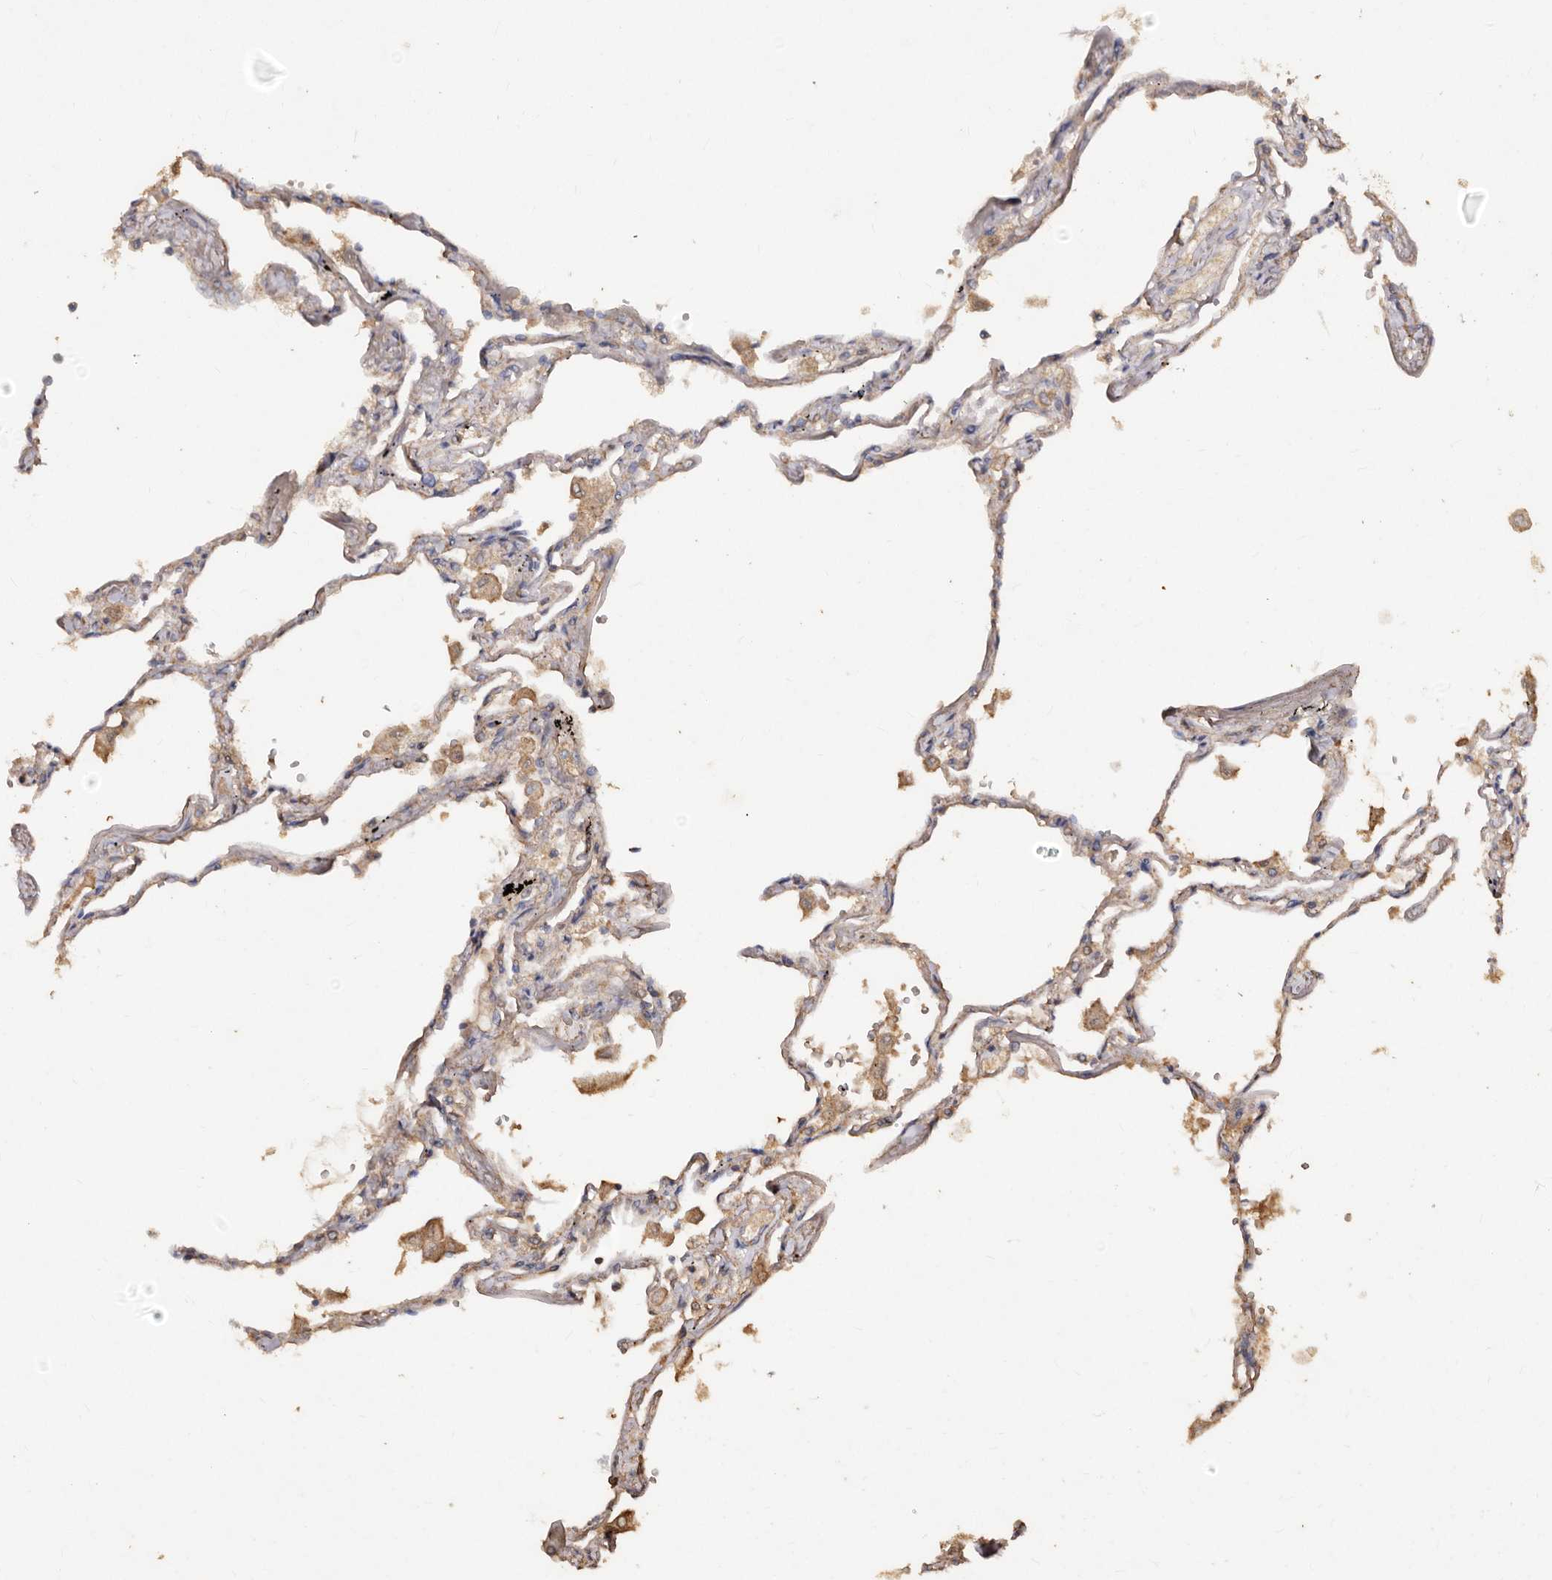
{"staining": {"intensity": "weak", "quantity": "<25%", "location": "cytoplasmic/membranous"}, "tissue": "lung", "cell_type": "Alveolar cells", "image_type": "normal", "snomed": [{"axis": "morphology", "description": "Normal tissue, NOS"}, {"axis": "topography", "description": "Lung"}], "caption": "High power microscopy photomicrograph of an IHC image of benign lung, revealing no significant staining in alveolar cells.", "gene": "FARS2", "patient": {"sex": "female", "age": 67}}